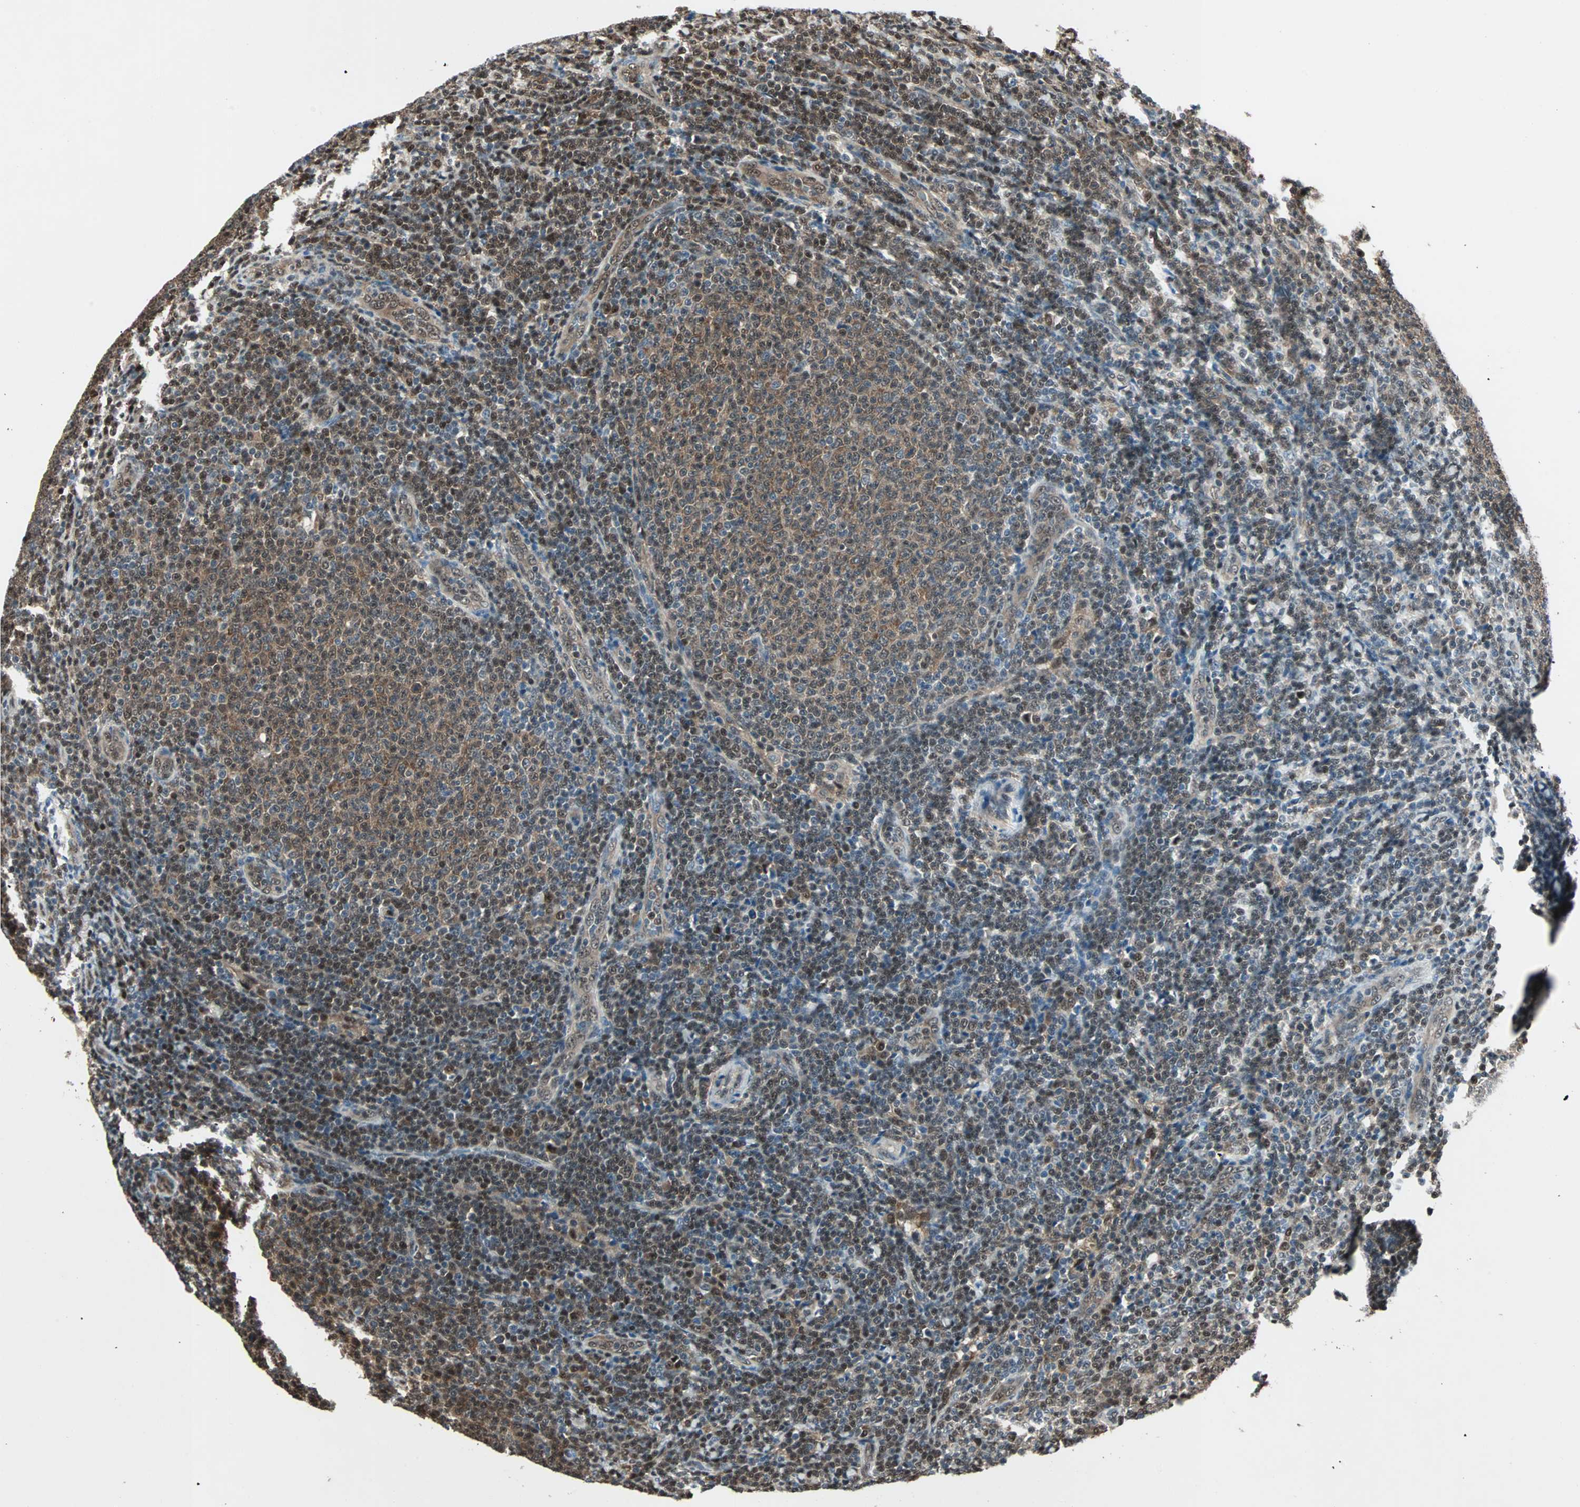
{"staining": {"intensity": "moderate", "quantity": ">75%", "location": "cytoplasmic/membranous,nuclear"}, "tissue": "lymphoma", "cell_type": "Tumor cells", "image_type": "cancer", "snomed": [{"axis": "morphology", "description": "Malignant lymphoma, non-Hodgkin's type, Low grade"}, {"axis": "topography", "description": "Lymph node"}], "caption": "Human malignant lymphoma, non-Hodgkin's type (low-grade) stained with a protein marker reveals moderate staining in tumor cells.", "gene": "ACLY", "patient": {"sex": "male", "age": 66}}